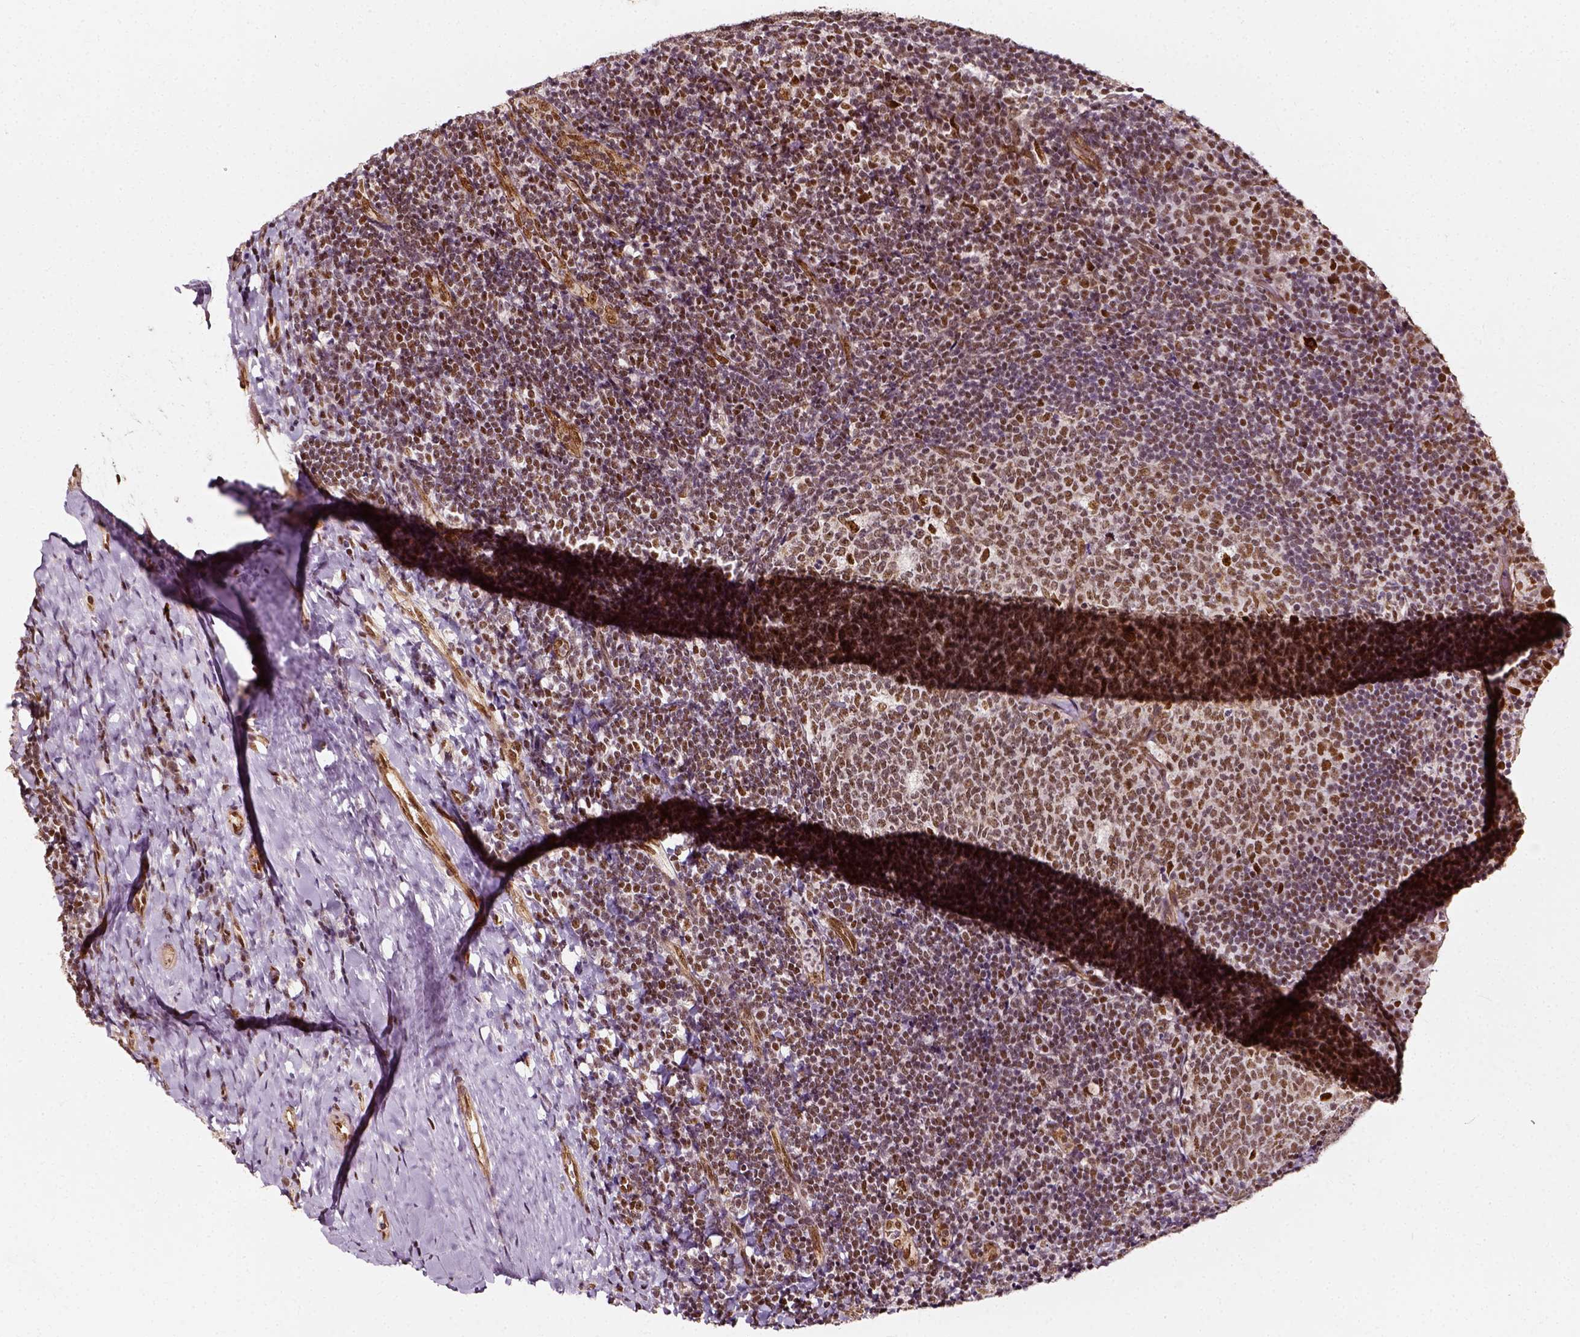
{"staining": {"intensity": "moderate", "quantity": ">75%", "location": "nuclear"}, "tissue": "tonsil", "cell_type": "Germinal center cells", "image_type": "normal", "snomed": [{"axis": "morphology", "description": "Normal tissue, NOS"}, {"axis": "topography", "description": "Tonsil"}], "caption": "Moderate nuclear staining for a protein is present in about >75% of germinal center cells of normal tonsil using IHC.", "gene": "NACC1", "patient": {"sex": "female", "age": 10}}